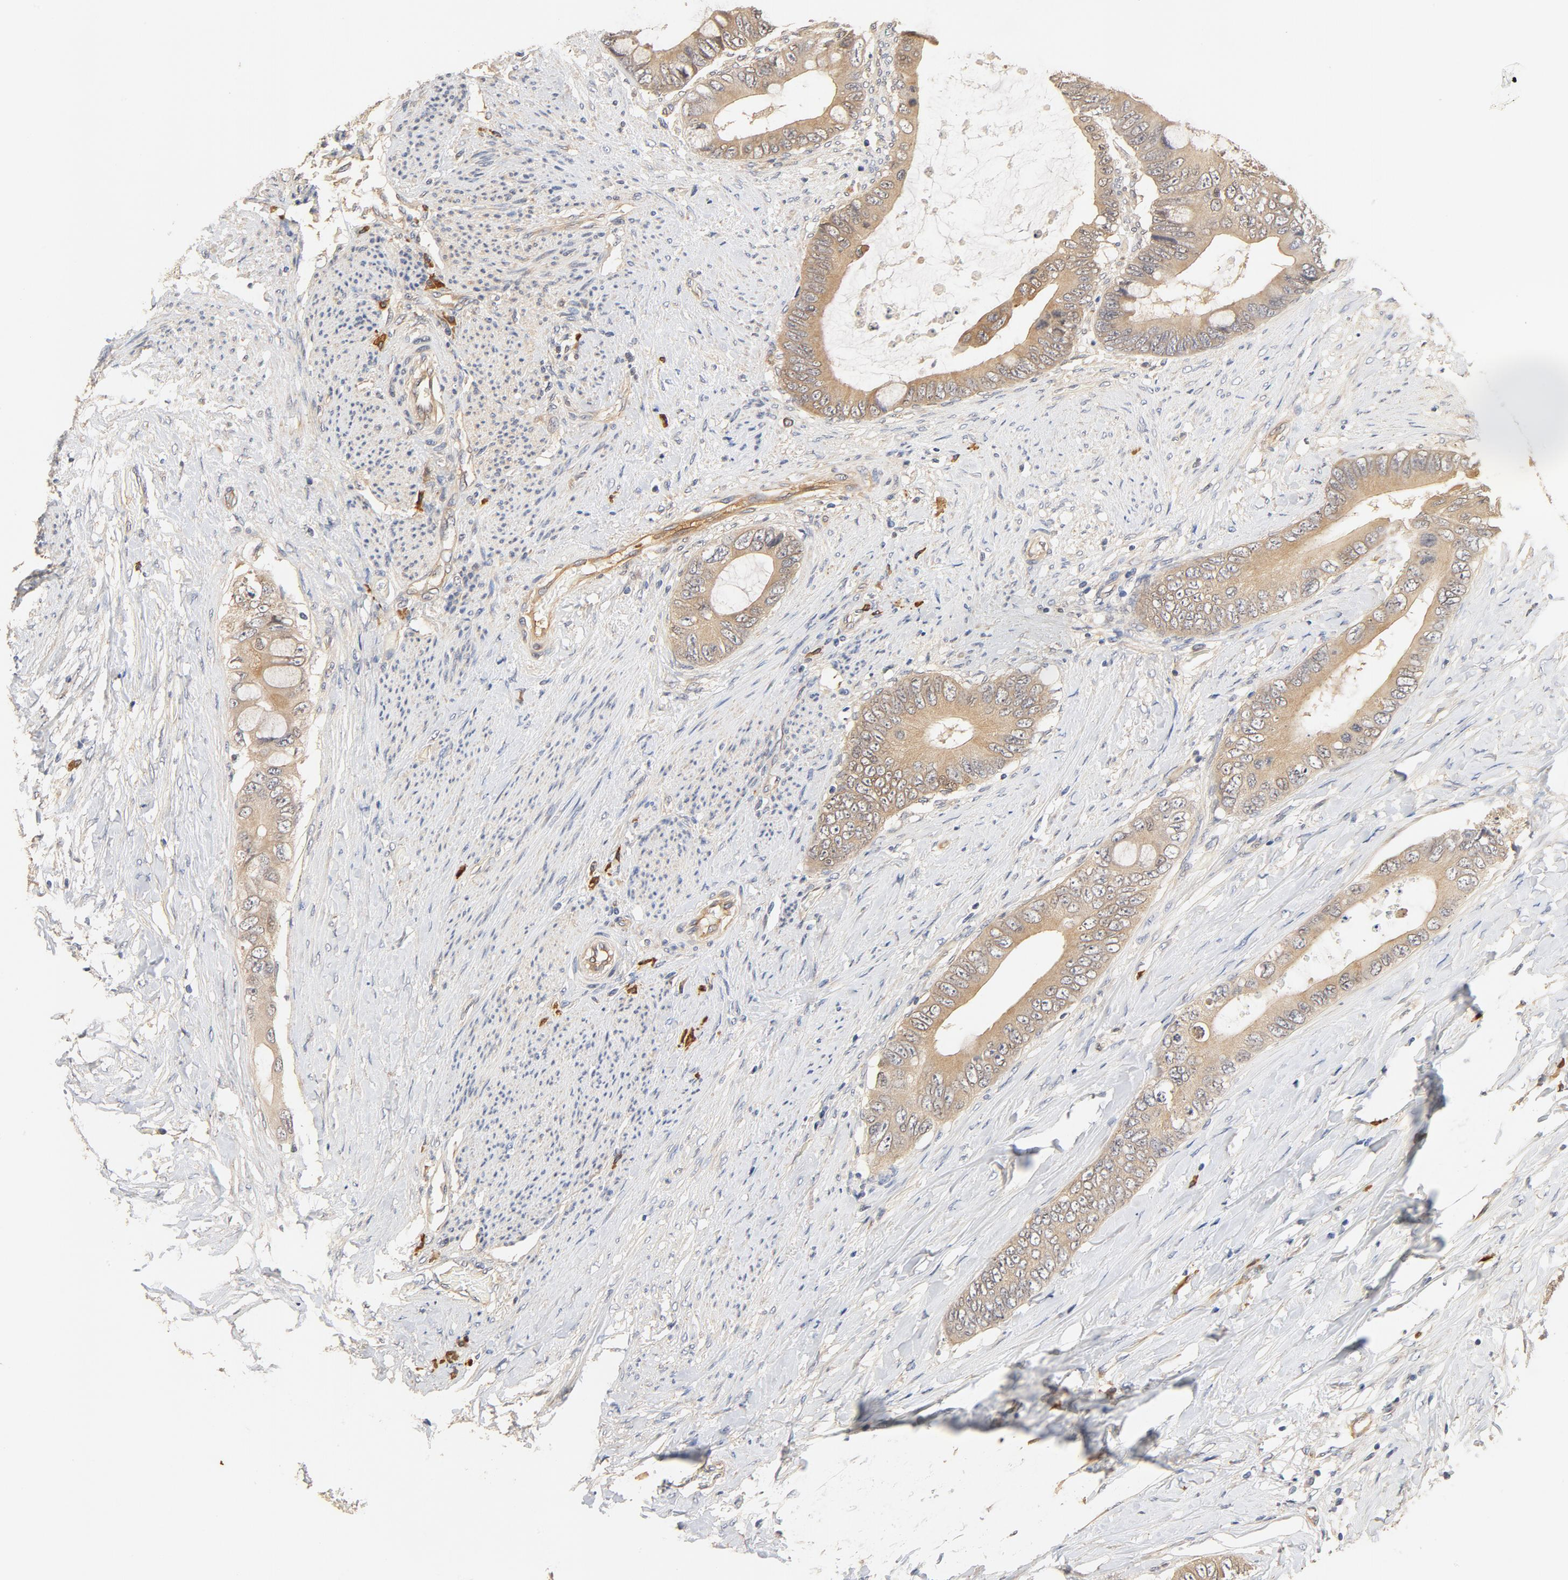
{"staining": {"intensity": "weak", "quantity": ">75%", "location": "cytoplasmic/membranous"}, "tissue": "colorectal cancer", "cell_type": "Tumor cells", "image_type": "cancer", "snomed": [{"axis": "morphology", "description": "Normal tissue, NOS"}, {"axis": "morphology", "description": "Adenocarcinoma, NOS"}, {"axis": "topography", "description": "Rectum"}, {"axis": "topography", "description": "Peripheral nerve tissue"}], "caption": "Human colorectal adenocarcinoma stained with a protein marker reveals weak staining in tumor cells.", "gene": "UBE2J1", "patient": {"sex": "female", "age": 77}}